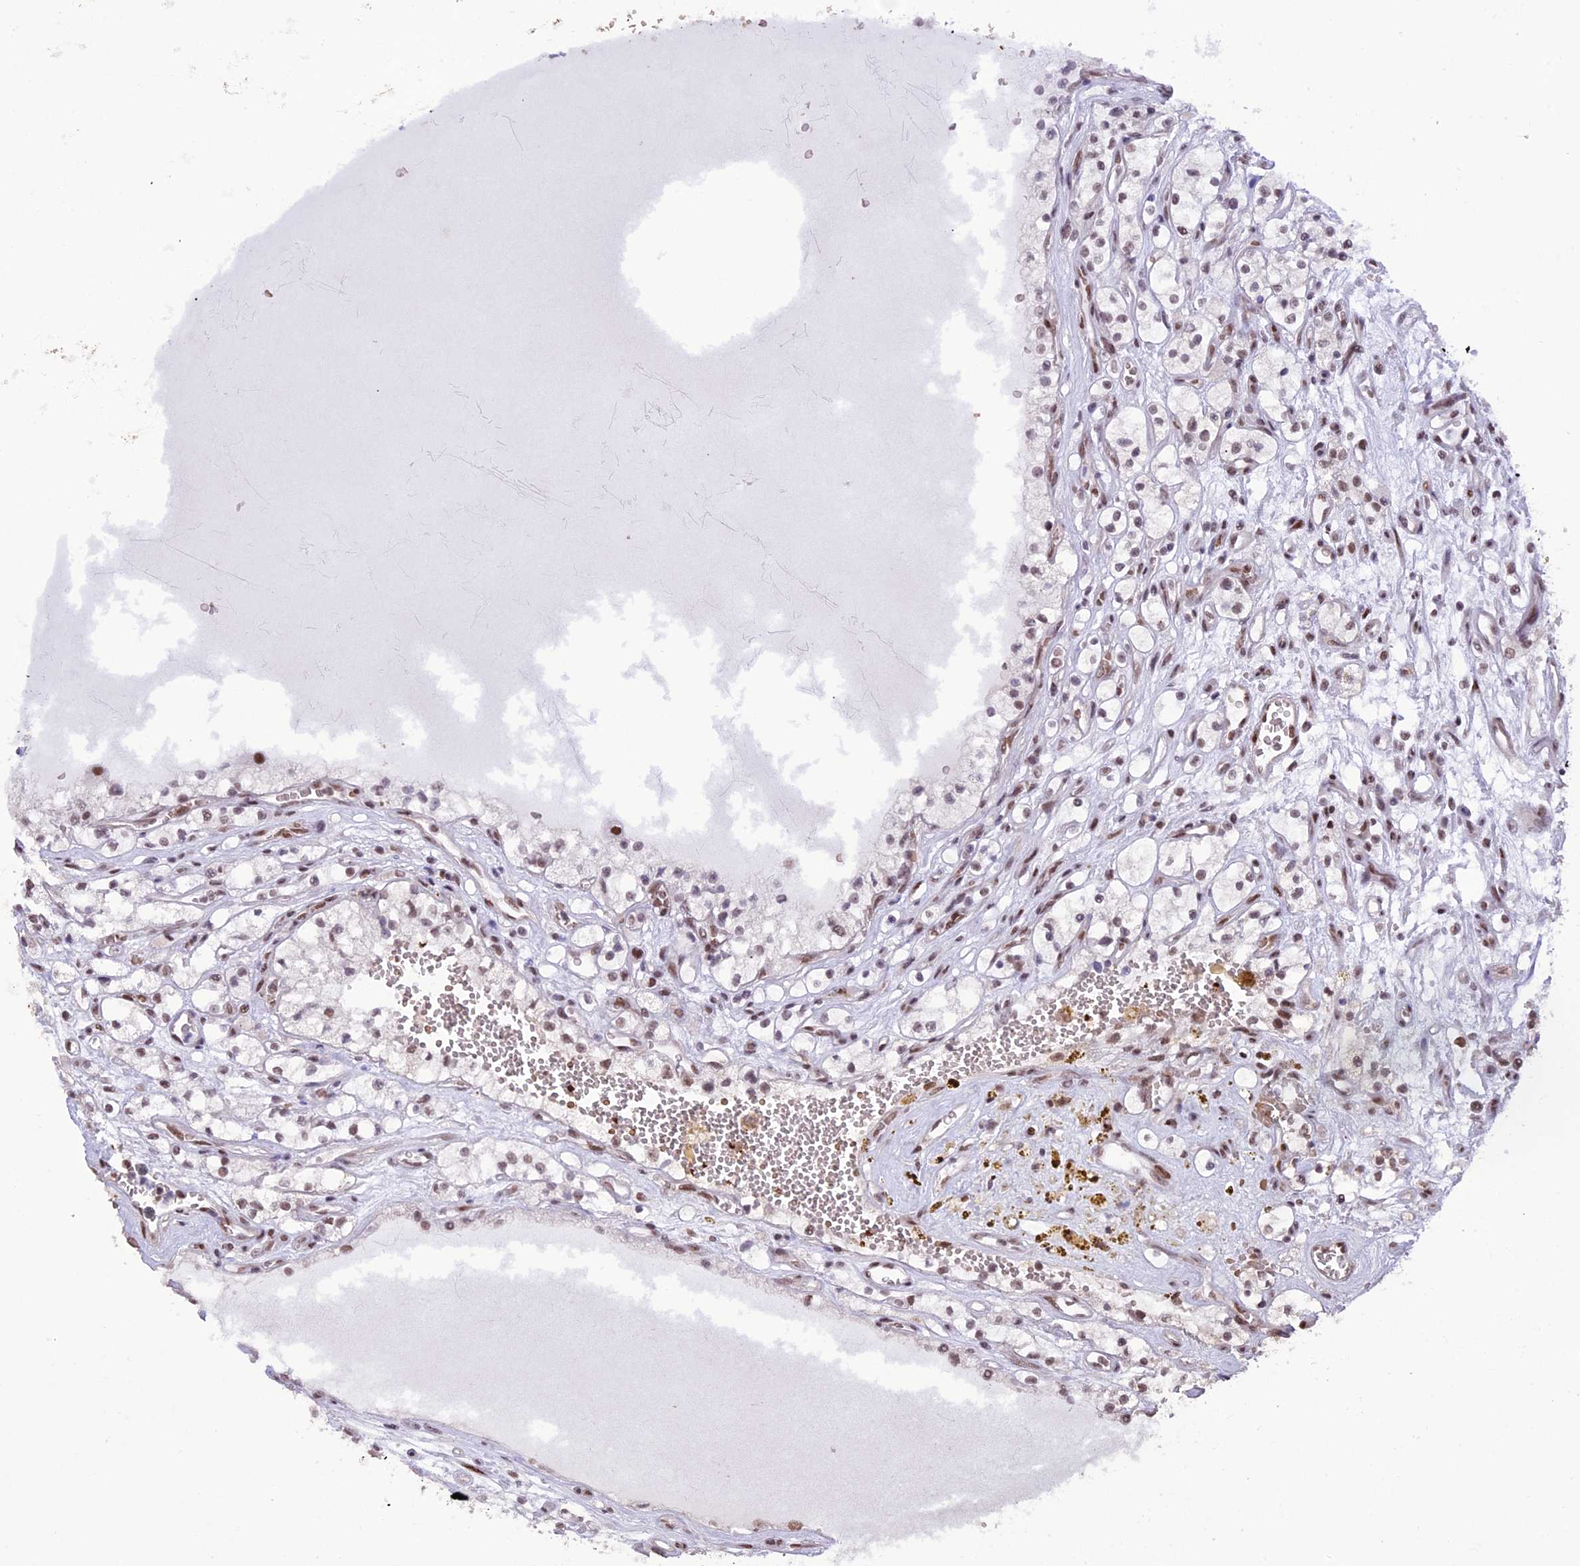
{"staining": {"intensity": "weak", "quantity": ">75%", "location": "nuclear"}, "tissue": "renal cancer", "cell_type": "Tumor cells", "image_type": "cancer", "snomed": [{"axis": "morphology", "description": "Adenocarcinoma, NOS"}, {"axis": "topography", "description": "Kidney"}], "caption": "Protein expression analysis of human adenocarcinoma (renal) reveals weak nuclear expression in approximately >75% of tumor cells.", "gene": "MPHOSPH8", "patient": {"sex": "female", "age": 69}}